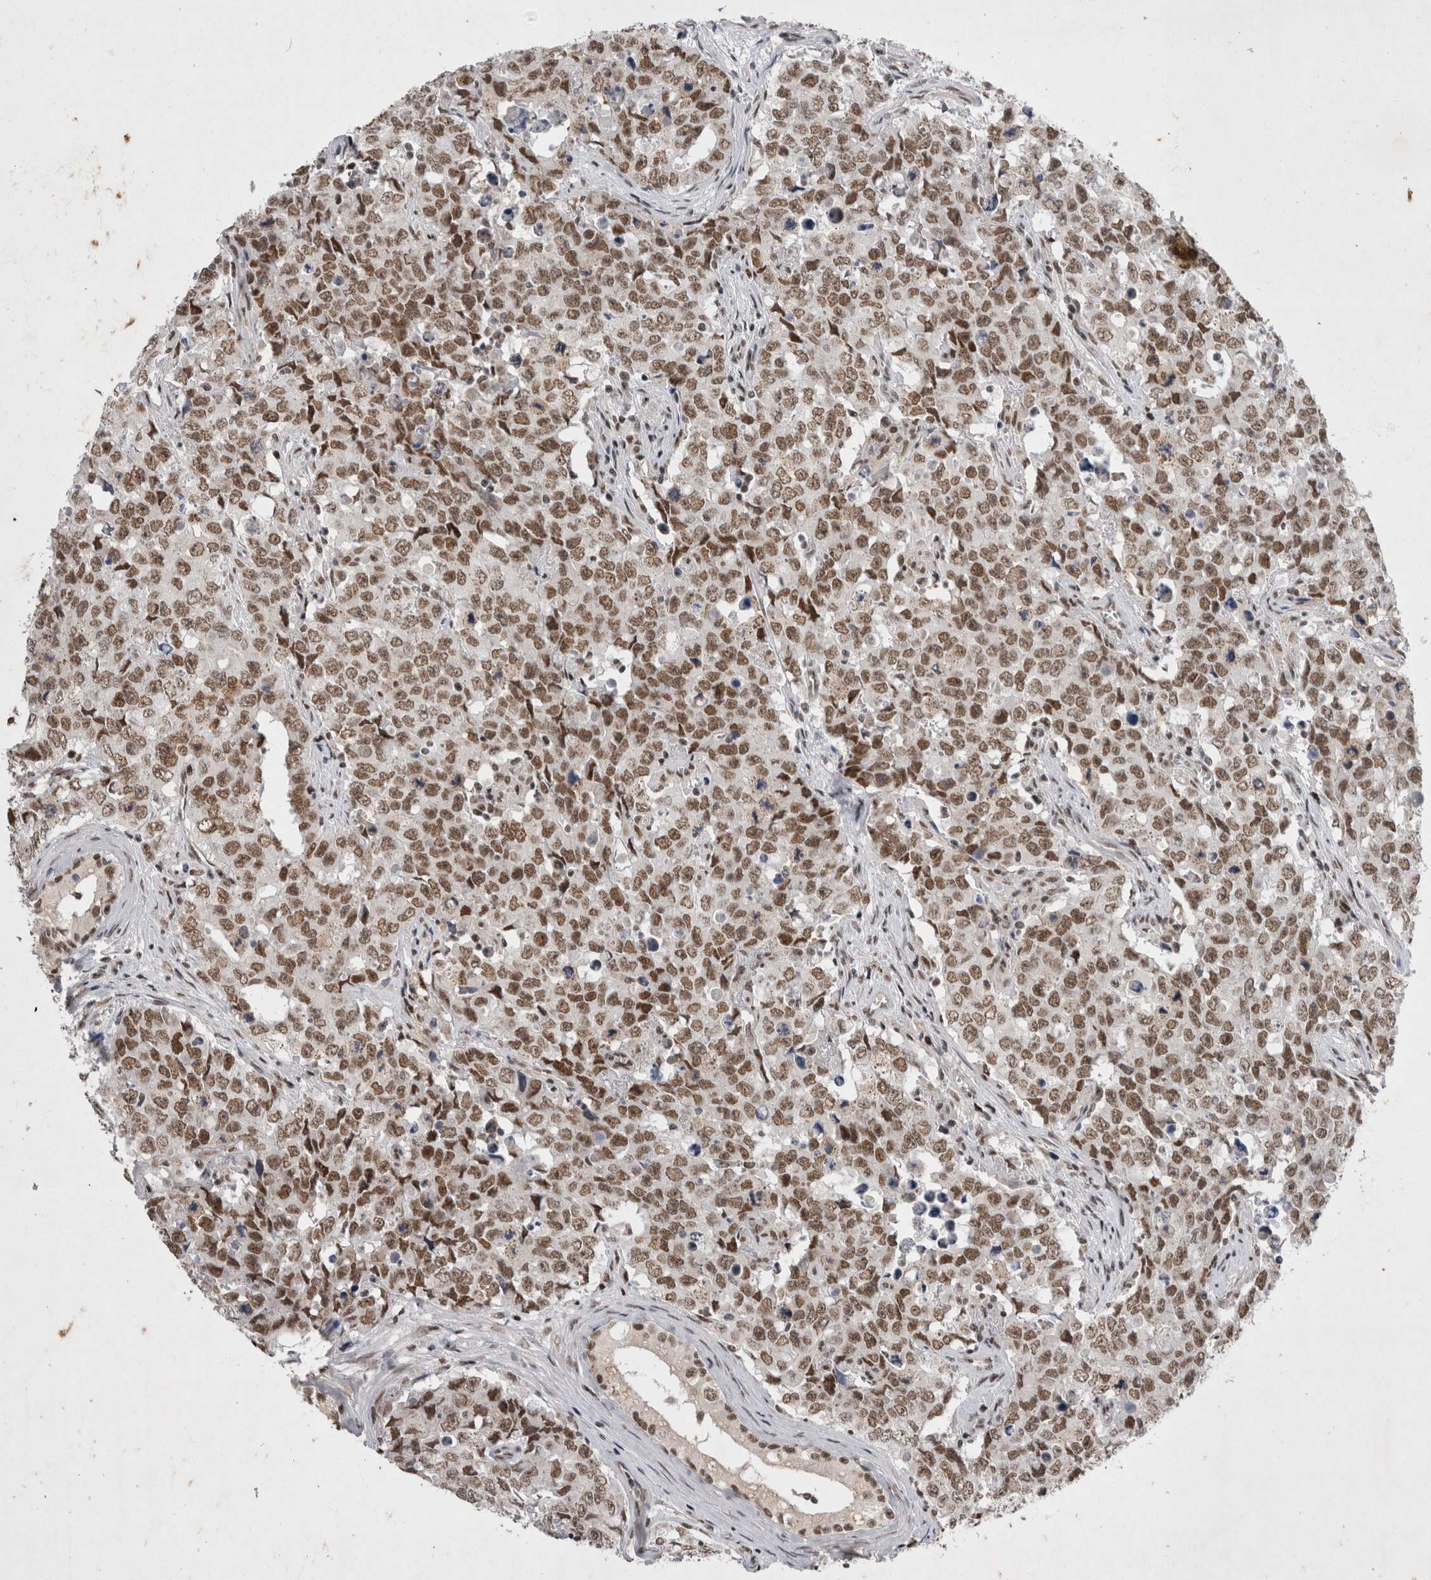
{"staining": {"intensity": "moderate", "quantity": ">75%", "location": "nuclear"}, "tissue": "testis cancer", "cell_type": "Tumor cells", "image_type": "cancer", "snomed": [{"axis": "morphology", "description": "Carcinoma, Embryonal, NOS"}, {"axis": "topography", "description": "Testis"}], "caption": "Testis cancer (embryonal carcinoma) stained with a protein marker exhibits moderate staining in tumor cells.", "gene": "RBM6", "patient": {"sex": "male", "age": 28}}